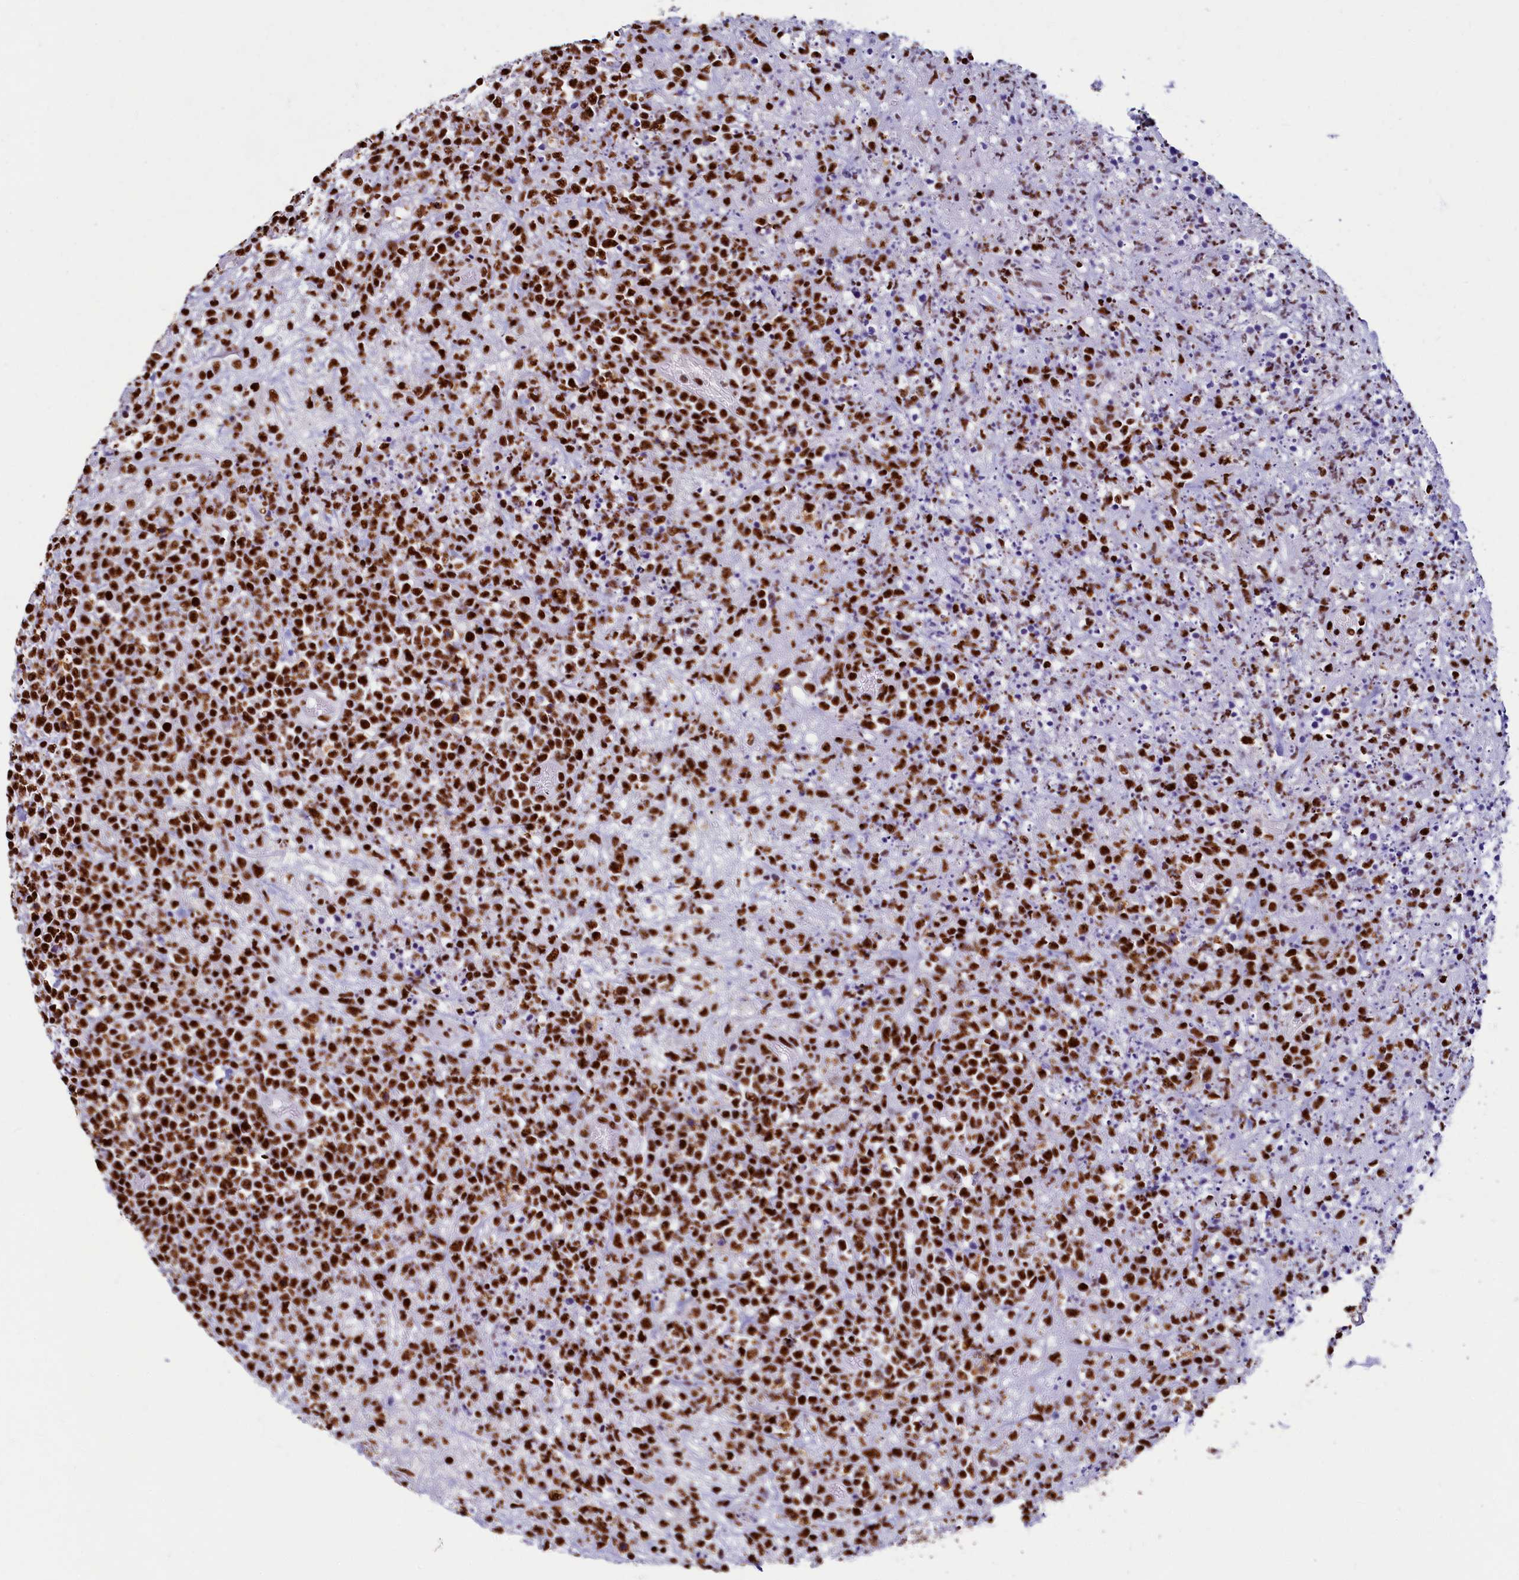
{"staining": {"intensity": "strong", "quantity": ">75%", "location": "nuclear"}, "tissue": "lymphoma", "cell_type": "Tumor cells", "image_type": "cancer", "snomed": [{"axis": "morphology", "description": "Malignant lymphoma, non-Hodgkin's type, High grade"}, {"axis": "topography", "description": "Colon"}], "caption": "Lymphoma tissue reveals strong nuclear positivity in approximately >75% of tumor cells", "gene": "SRRM2", "patient": {"sex": "female", "age": 53}}